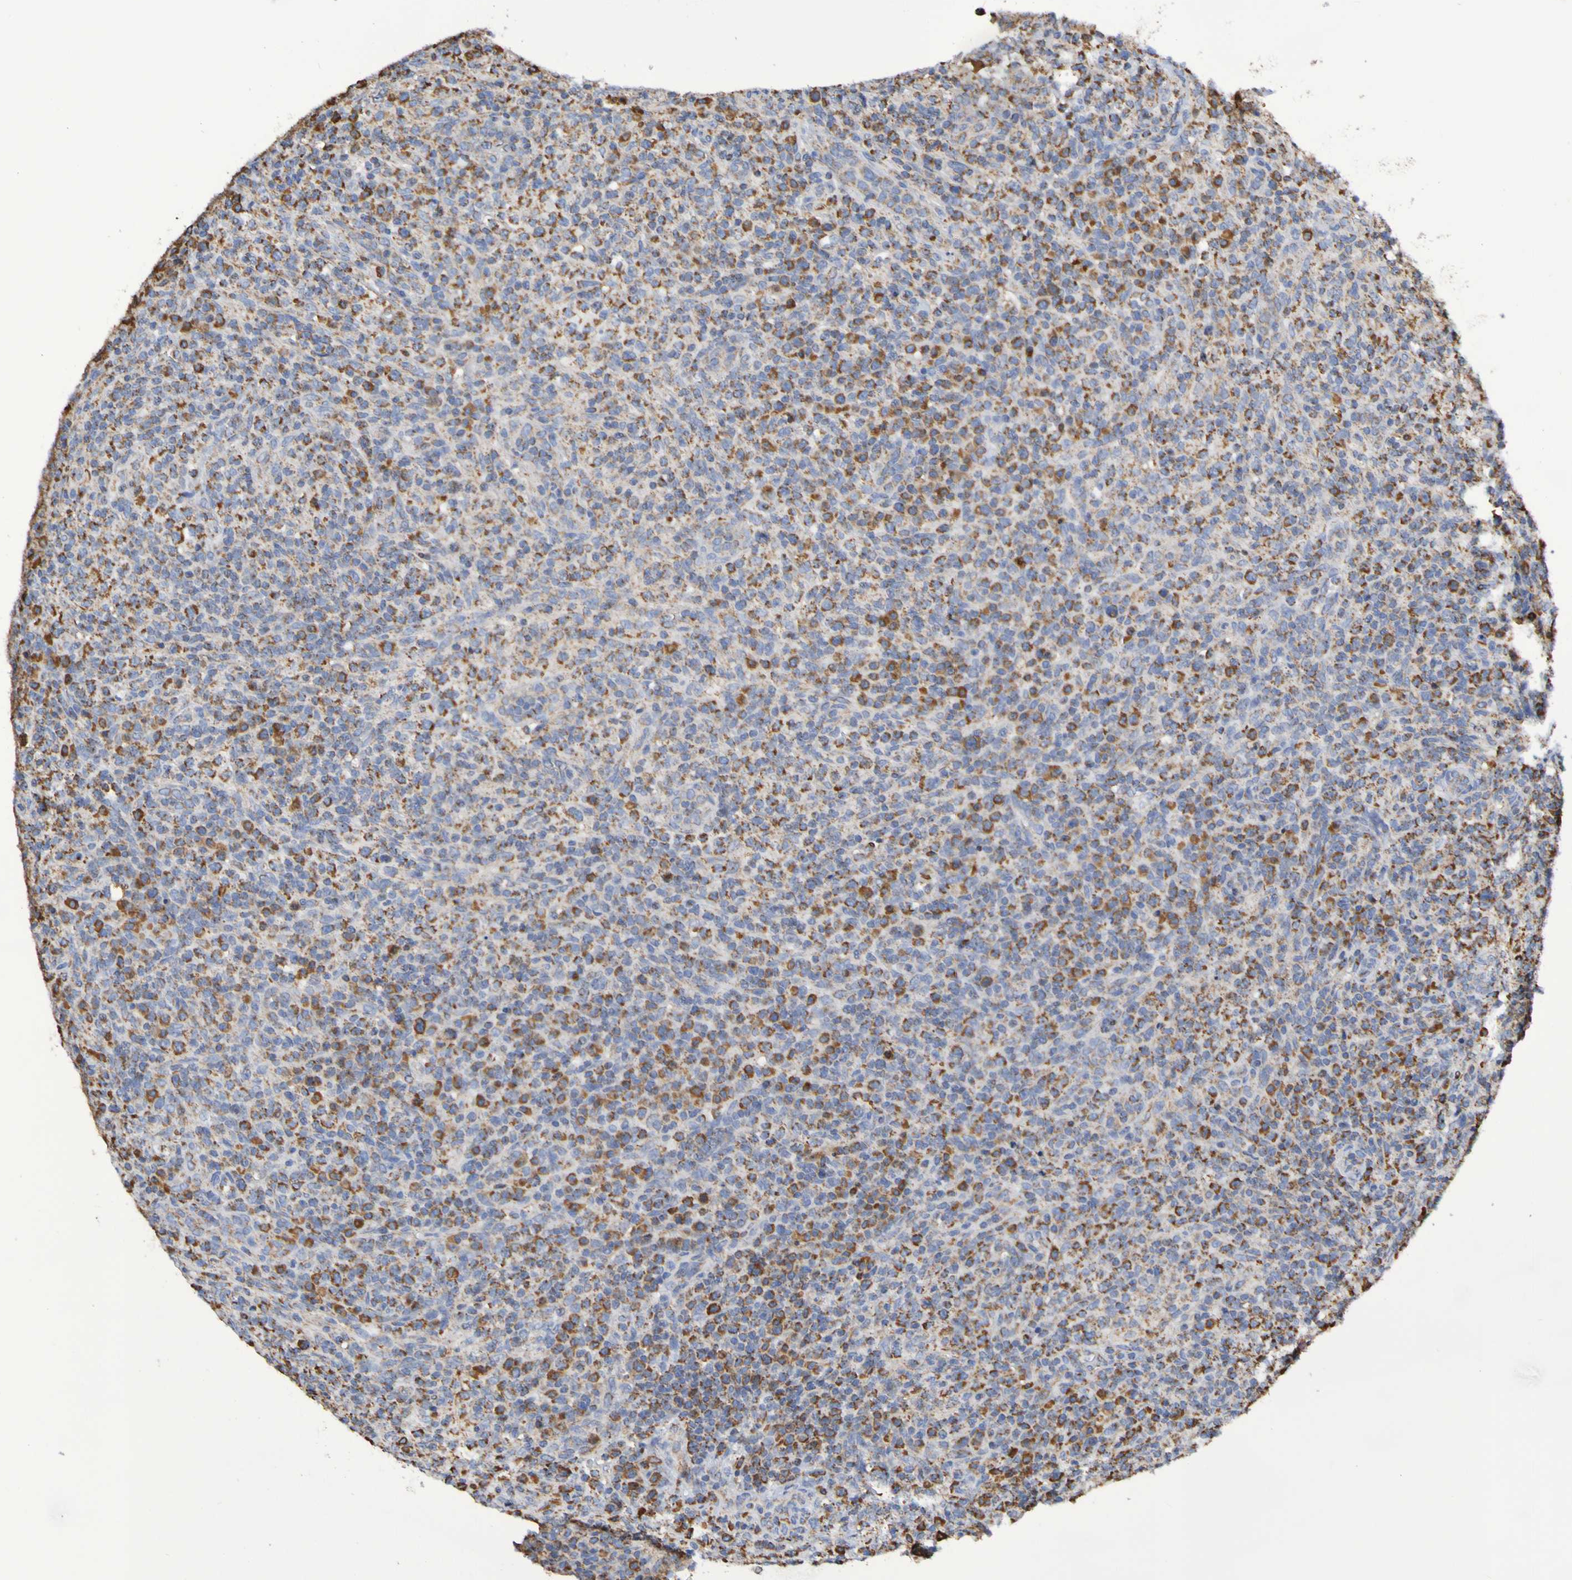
{"staining": {"intensity": "moderate", "quantity": ">75%", "location": "cytoplasmic/membranous"}, "tissue": "lymphoma", "cell_type": "Tumor cells", "image_type": "cancer", "snomed": [{"axis": "morphology", "description": "Malignant lymphoma, non-Hodgkin's type, High grade"}, {"axis": "topography", "description": "Lymph node"}], "caption": "High-grade malignant lymphoma, non-Hodgkin's type stained for a protein (brown) reveals moderate cytoplasmic/membranous positive staining in about >75% of tumor cells.", "gene": "IL18R1", "patient": {"sex": "female", "age": 76}}